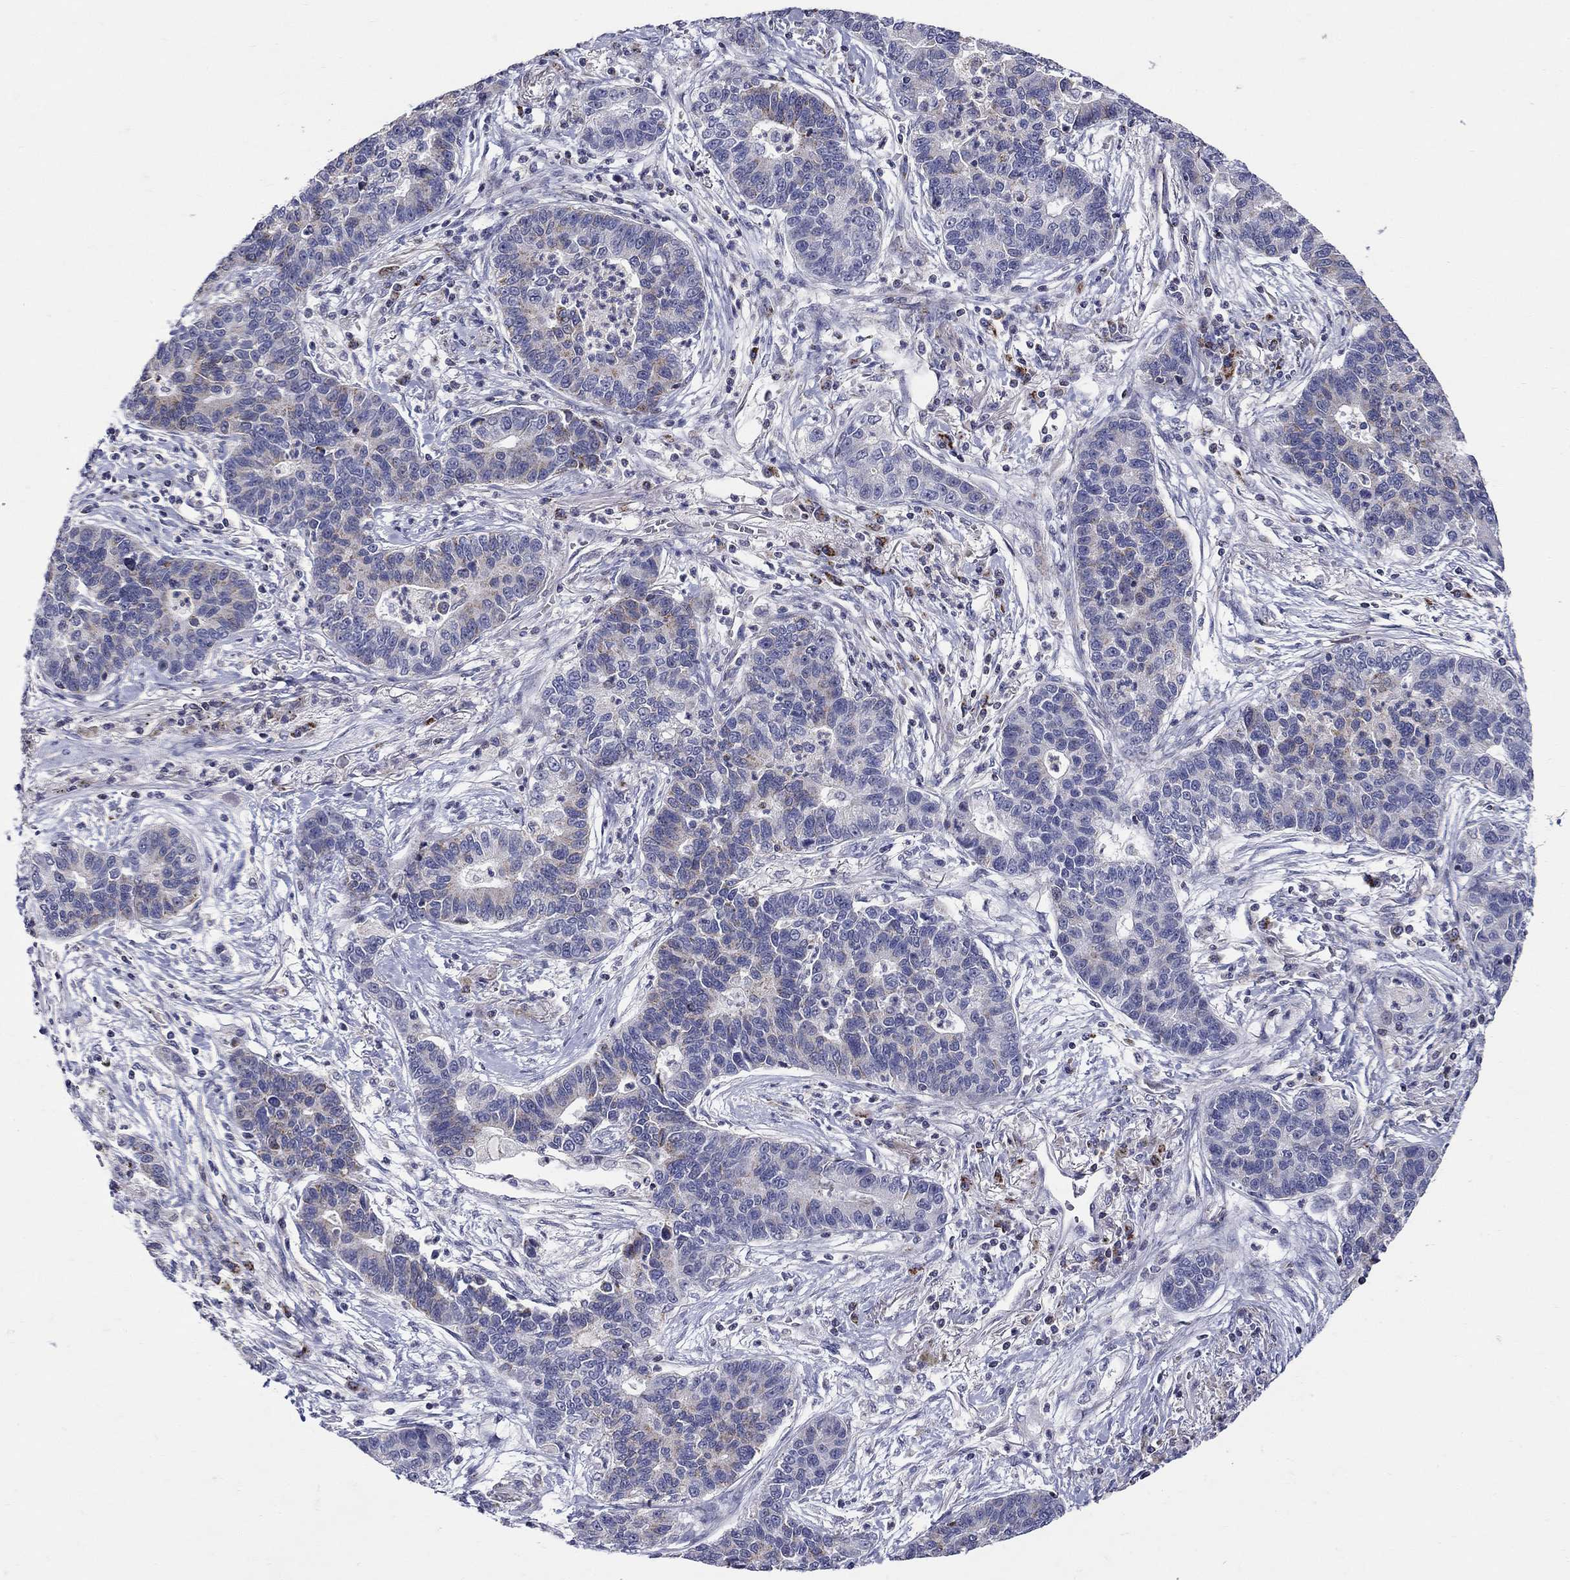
{"staining": {"intensity": "weak", "quantity": "<25%", "location": "cytoplasmic/membranous"}, "tissue": "lung cancer", "cell_type": "Tumor cells", "image_type": "cancer", "snomed": [{"axis": "morphology", "description": "Adenocarcinoma, NOS"}, {"axis": "topography", "description": "Lung"}], "caption": "Adenocarcinoma (lung) stained for a protein using immunohistochemistry (IHC) exhibits no positivity tumor cells.", "gene": "HMX2", "patient": {"sex": "female", "age": 57}}